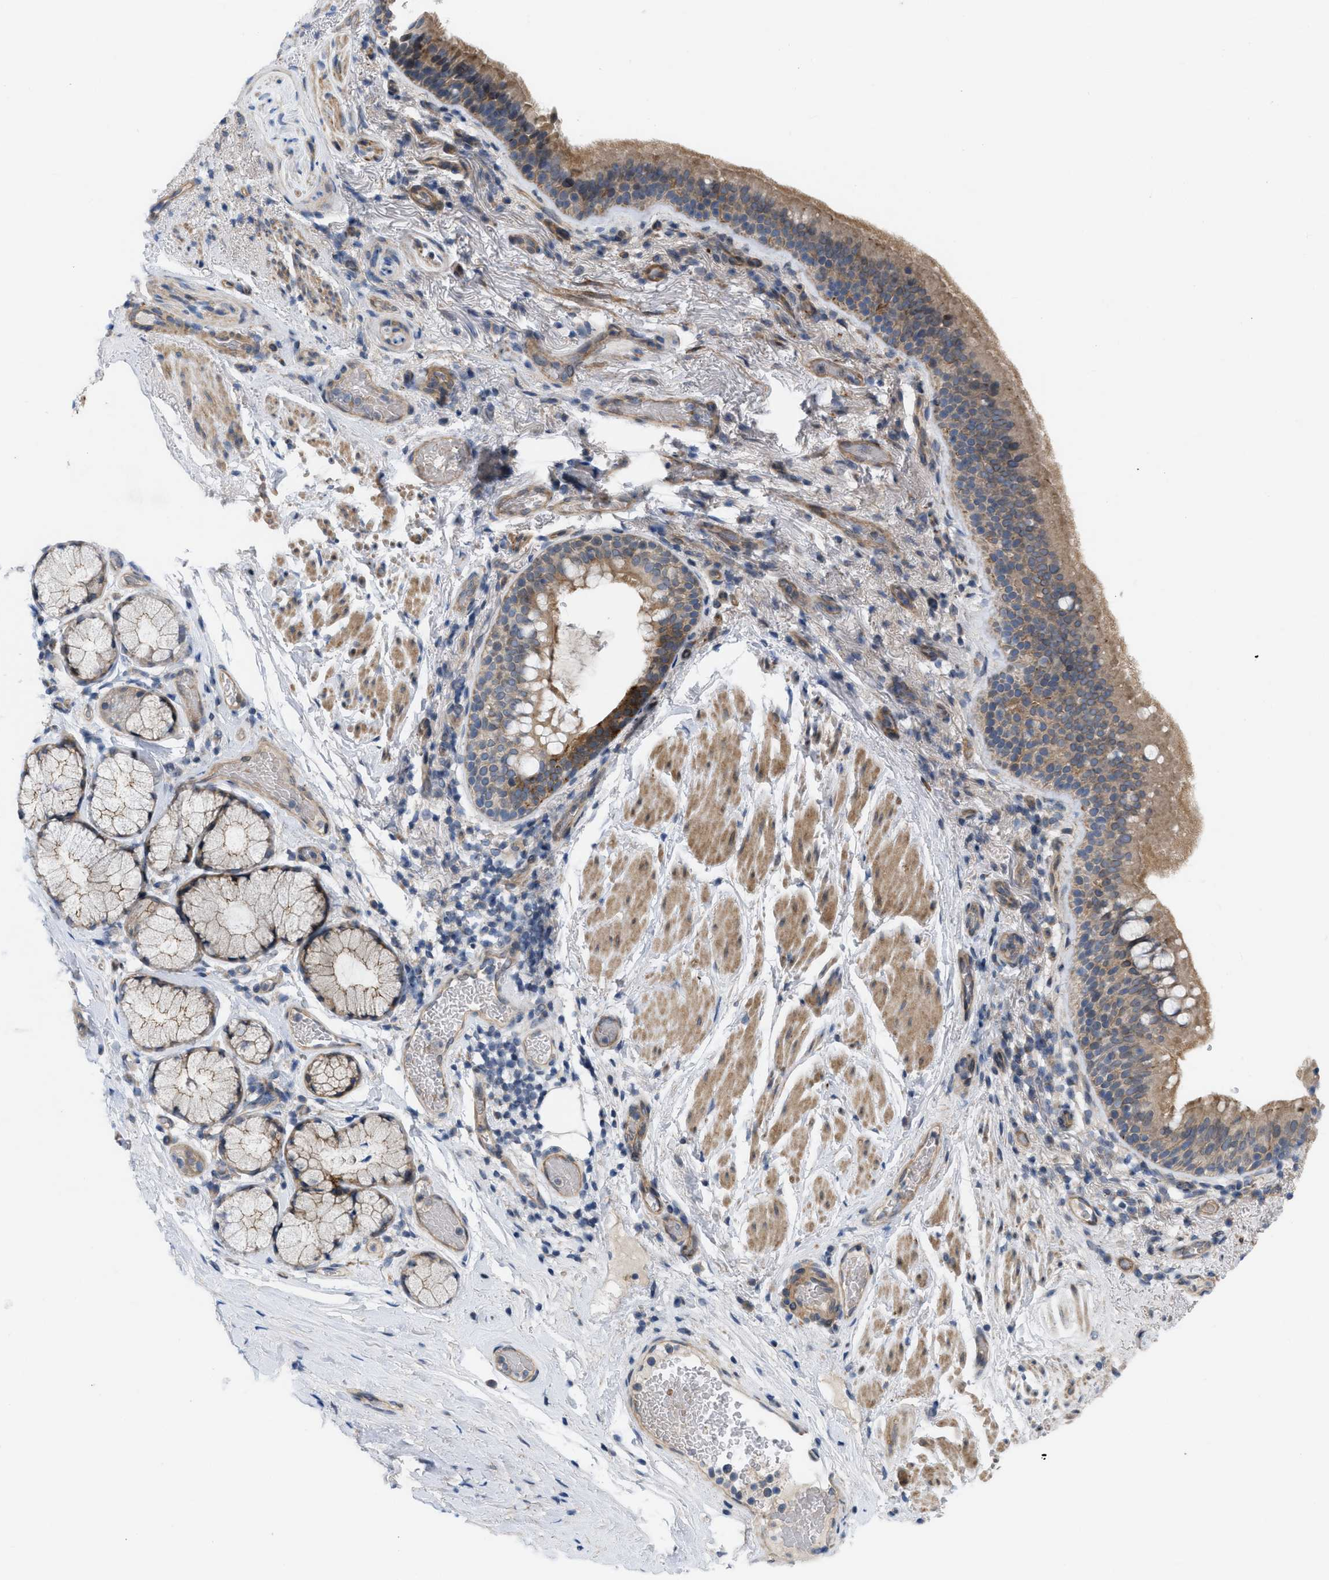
{"staining": {"intensity": "moderate", "quantity": ">75%", "location": "cytoplasmic/membranous"}, "tissue": "bronchus", "cell_type": "Respiratory epithelial cells", "image_type": "normal", "snomed": [{"axis": "morphology", "description": "Normal tissue, NOS"}, {"axis": "morphology", "description": "Inflammation, NOS"}, {"axis": "topography", "description": "Cartilage tissue"}, {"axis": "topography", "description": "Bronchus"}], "caption": "Moderate cytoplasmic/membranous expression for a protein is present in about >75% of respiratory epithelial cells of benign bronchus using immunohistochemistry (IHC).", "gene": "NDEL1", "patient": {"sex": "male", "age": 77}}